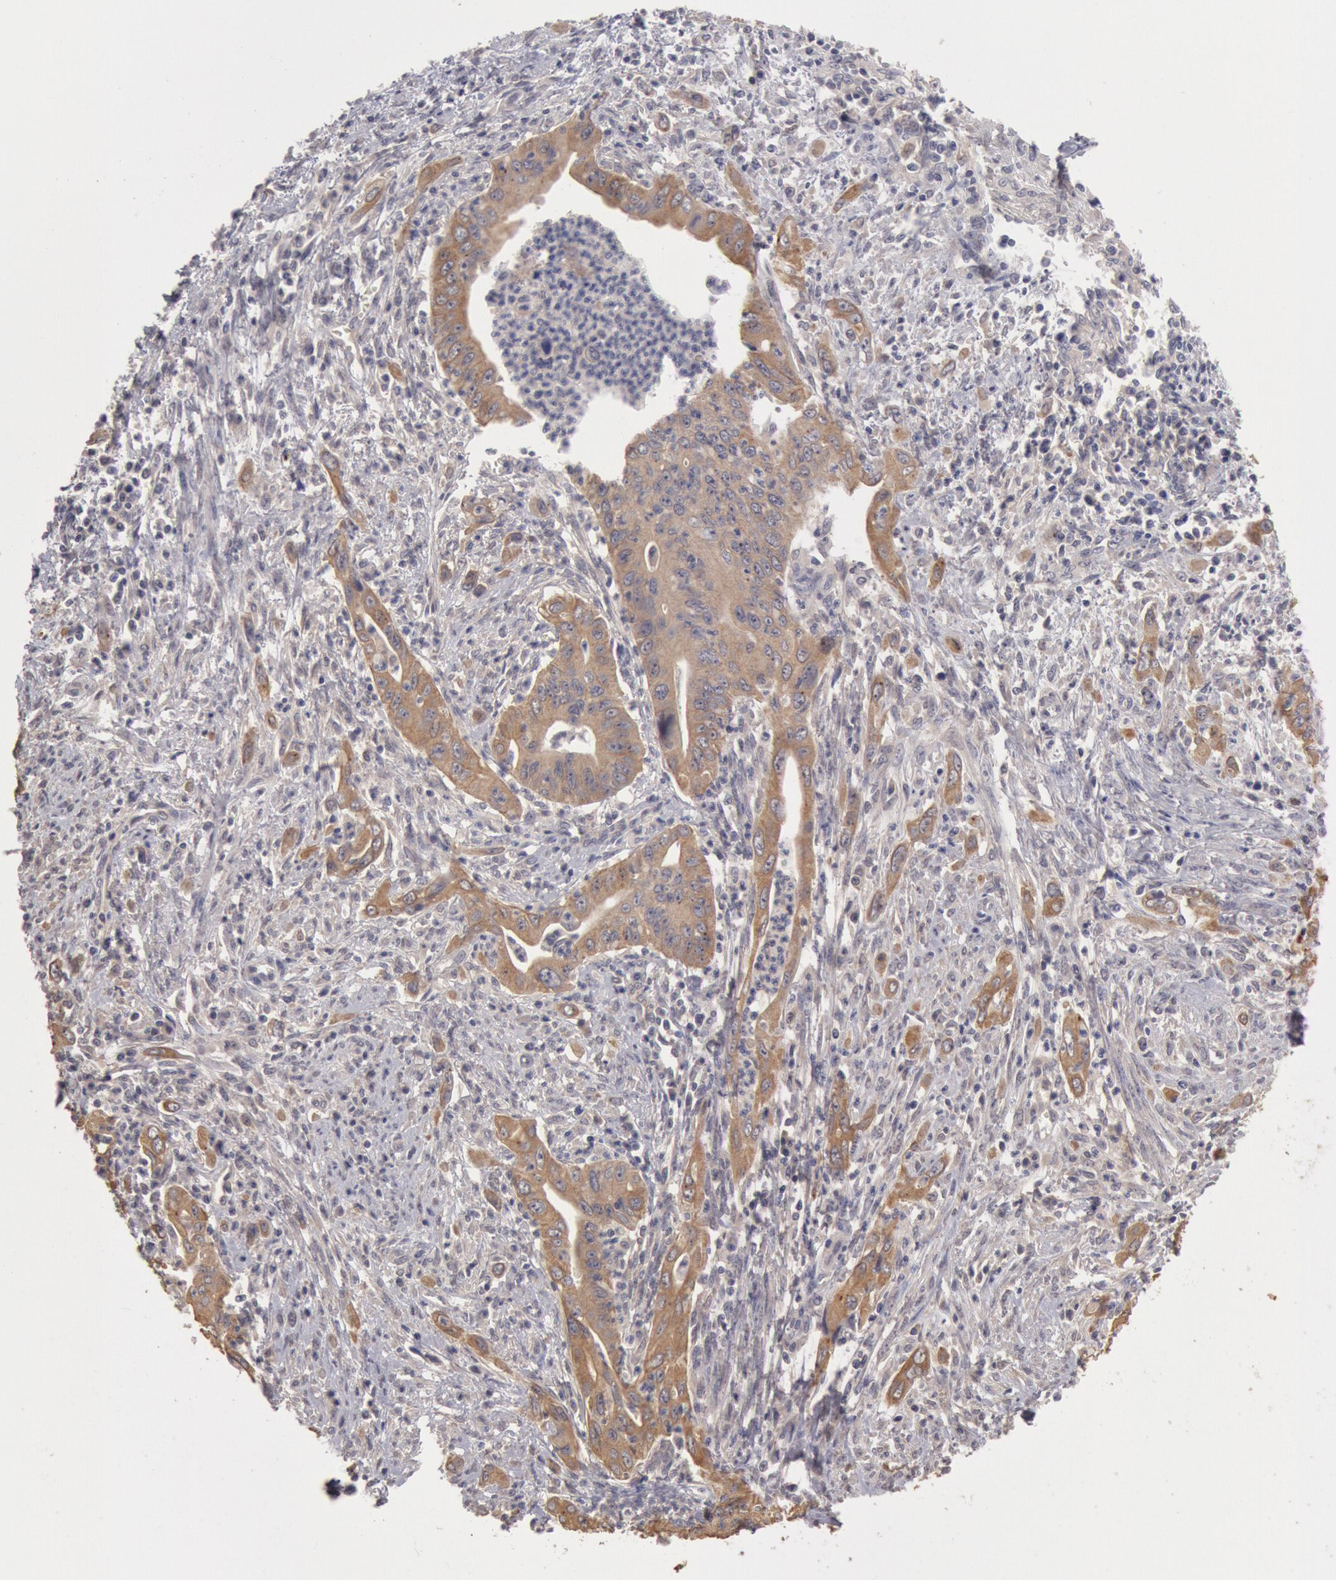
{"staining": {"intensity": "weak", "quantity": ">75%", "location": "cytoplasmic/membranous"}, "tissue": "cervical cancer", "cell_type": "Tumor cells", "image_type": "cancer", "snomed": [{"axis": "morphology", "description": "Normal tissue, NOS"}, {"axis": "morphology", "description": "Adenocarcinoma, NOS"}, {"axis": "topography", "description": "Cervix"}], "caption": "Human adenocarcinoma (cervical) stained for a protein (brown) displays weak cytoplasmic/membranous positive staining in approximately >75% of tumor cells.", "gene": "ZFP36L1", "patient": {"sex": "female", "age": 34}}